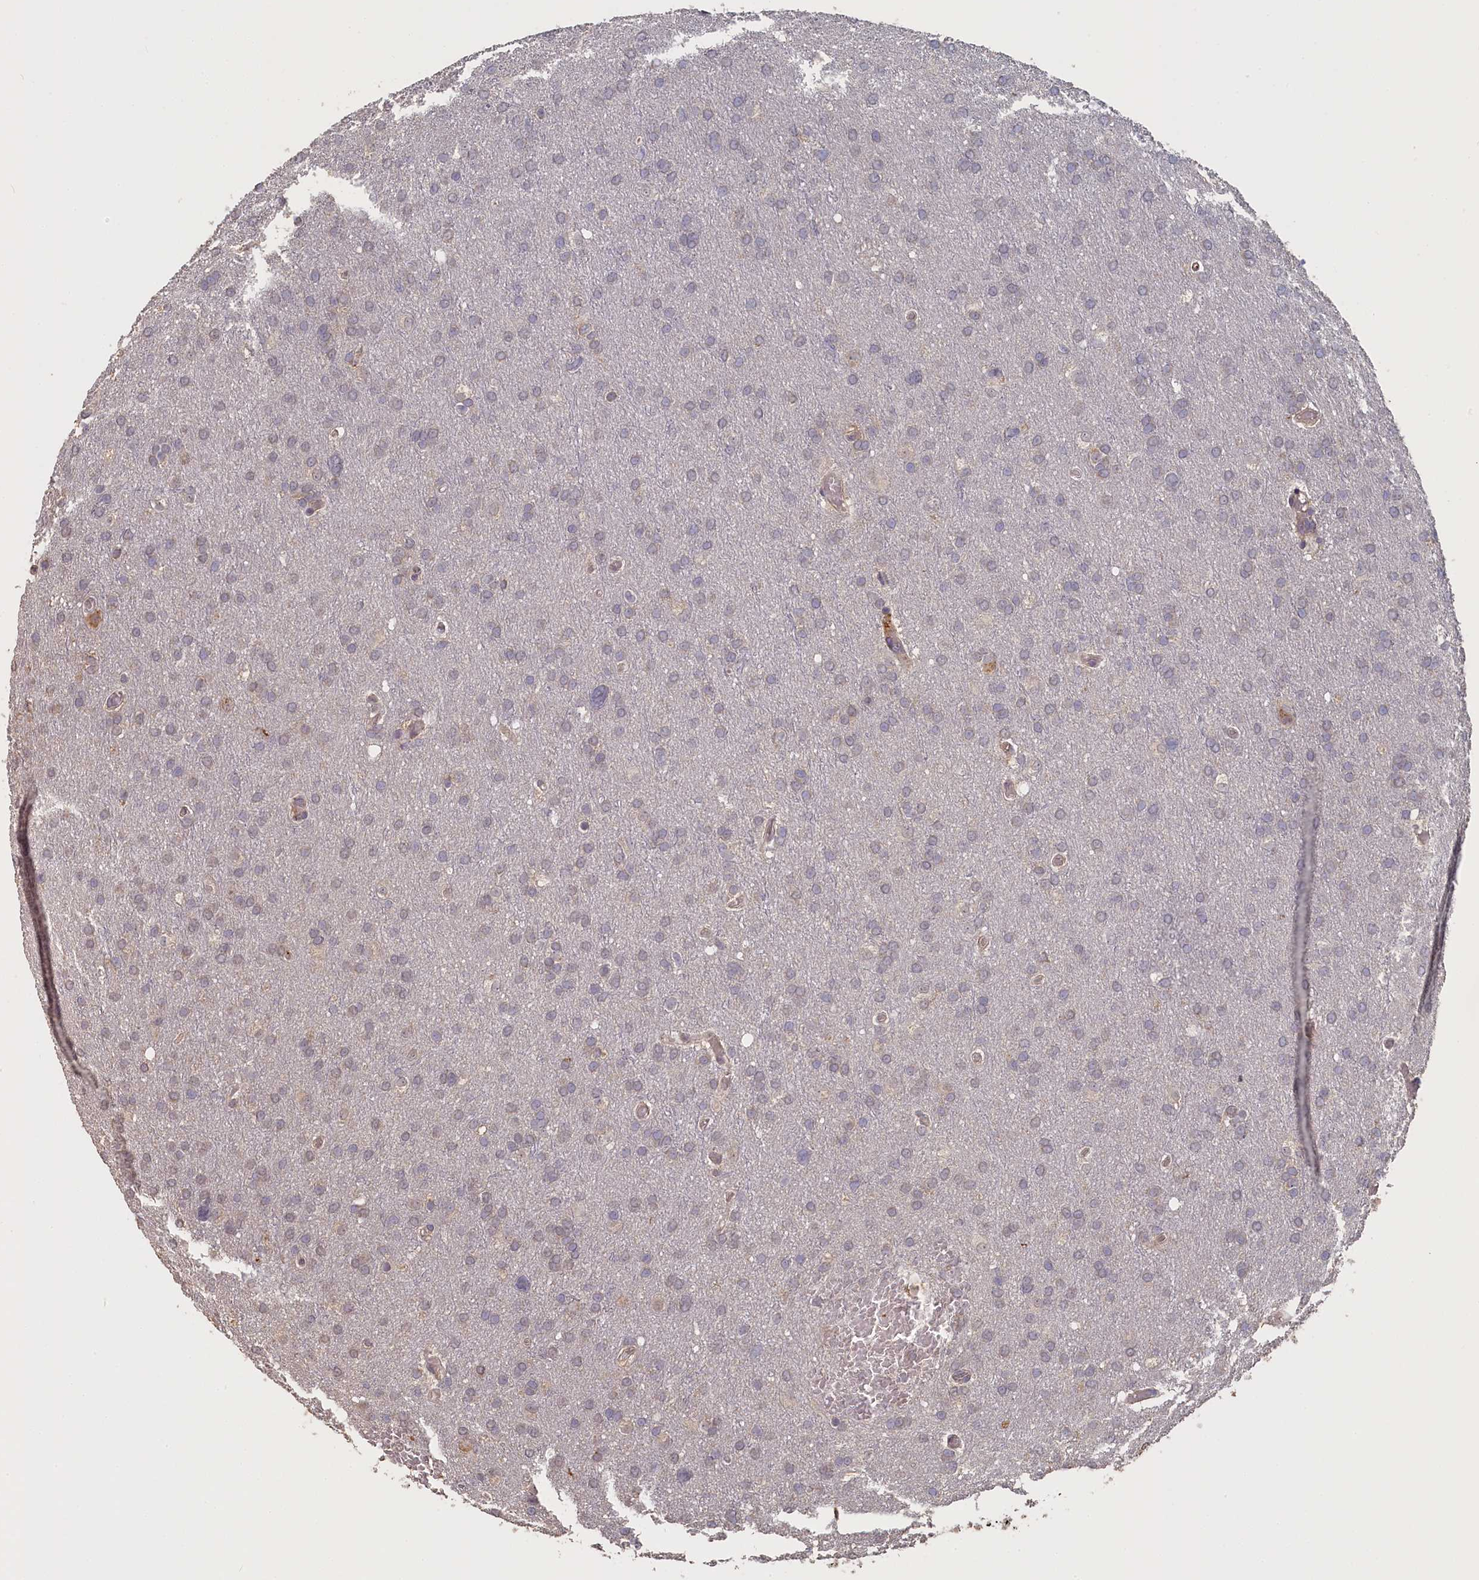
{"staining": {"intensity": "negative", "quantity": "none", "location": "none"}, "tissue": "glioma", "cell_type": "Tumor cells", "image_type": "cancer", "snomed": [{"axis": "morphology", "description": "Glioma, malignant, High grade"}, {"axis": "topography", "description": "Cerebral cortex"}], "caption": "Protein analysis of malignant high-grade glioma reveals no significant positivity in tumor cells.", "gene": "STX16", "patient": {"sex": "female", "age": 36}}